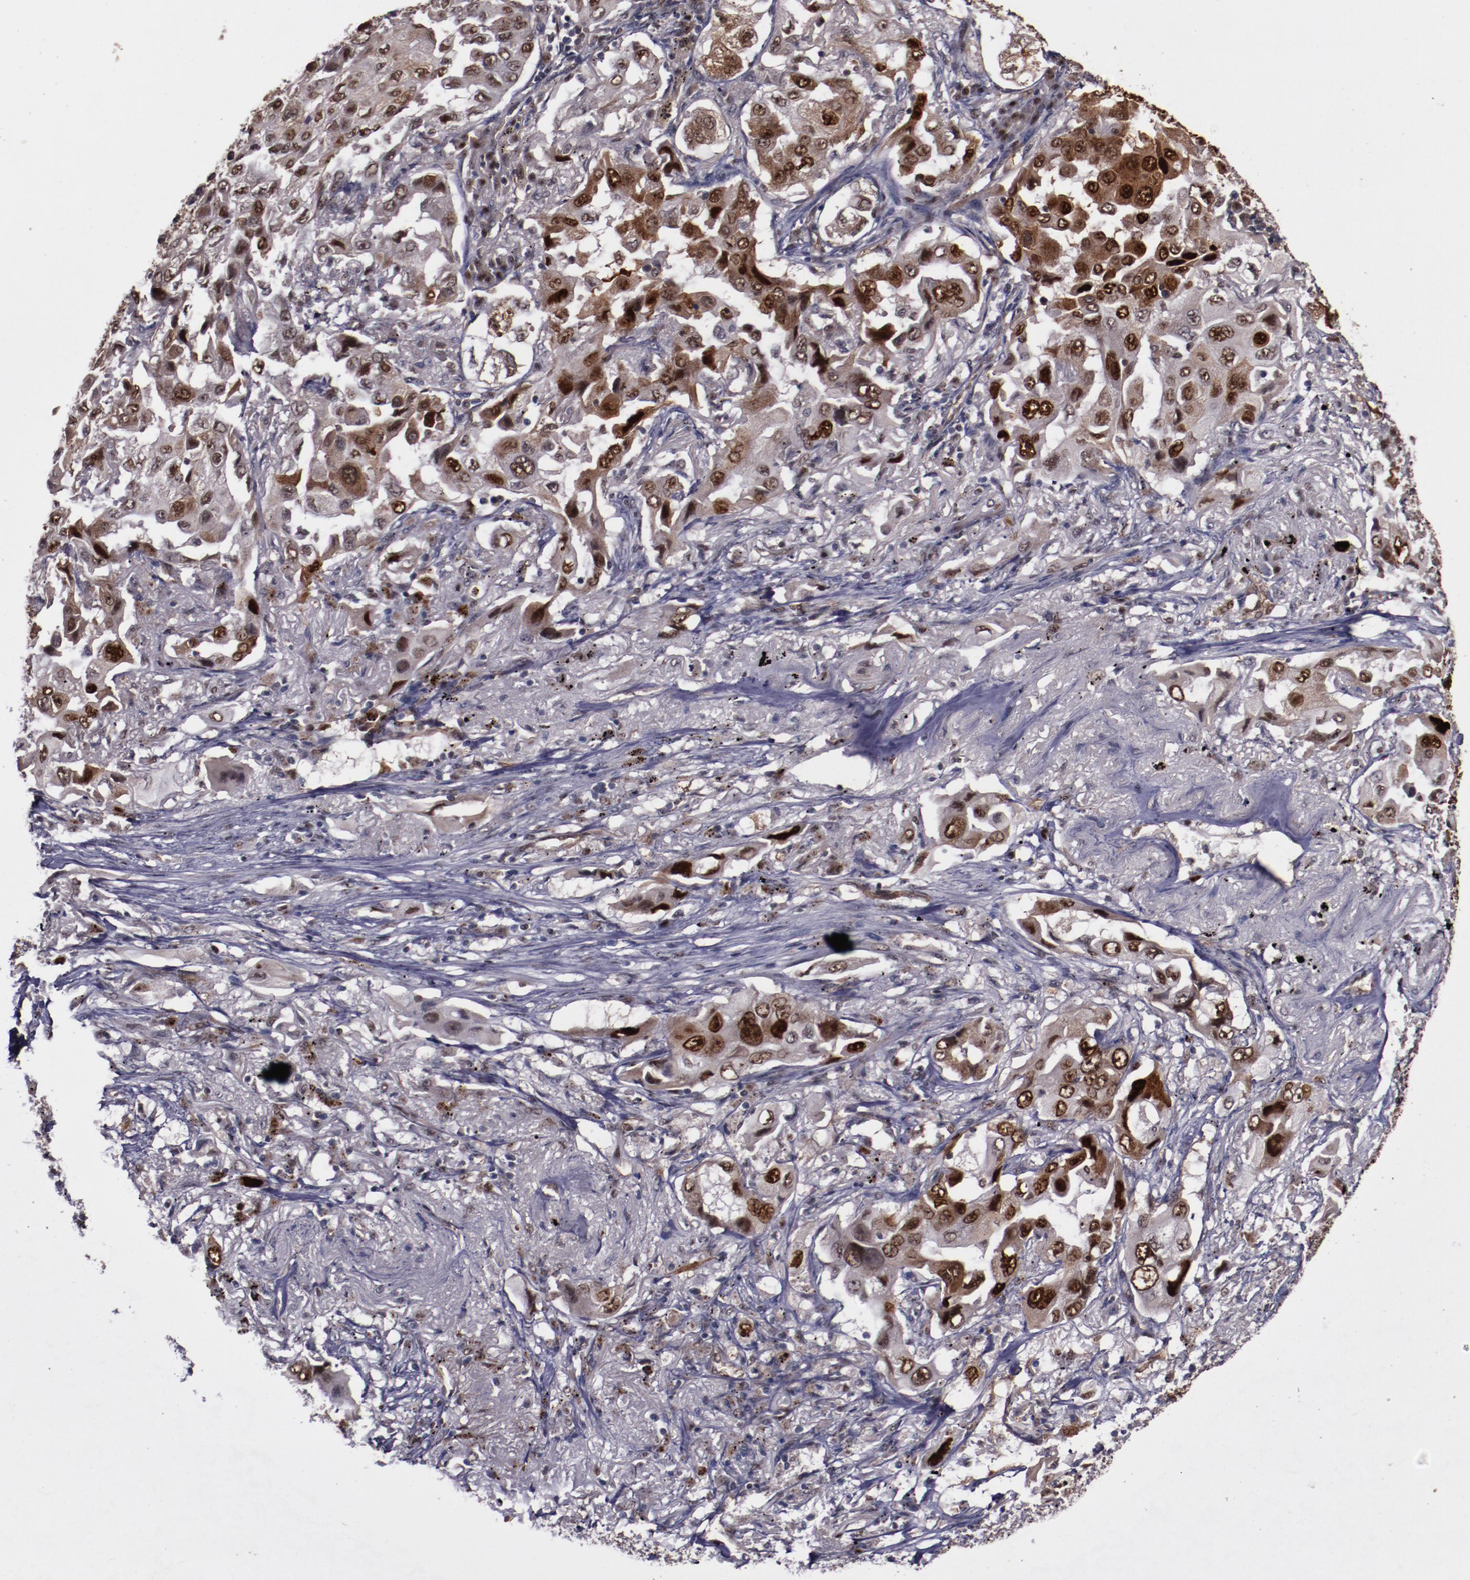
{"staining": {"intensity": "strong", "quantity": ">75%", "location": "nuclear"}, "tissue": "lung cancer", "cell_type": "Tumor cells", "image_type": "cancer", "snomed": [{"axis": "morphology", "description": "Adenocarcinoma, NOS"}, {"axis": "topography", "description": "Lung"}], "caption": "Lung adenocarcinoma stained with immunohistochemistry displays strong nuclear positivity in about >75% of tumor cells.", "gene": "CHEK2", "patient": {"sex": "female", "age": 65}}